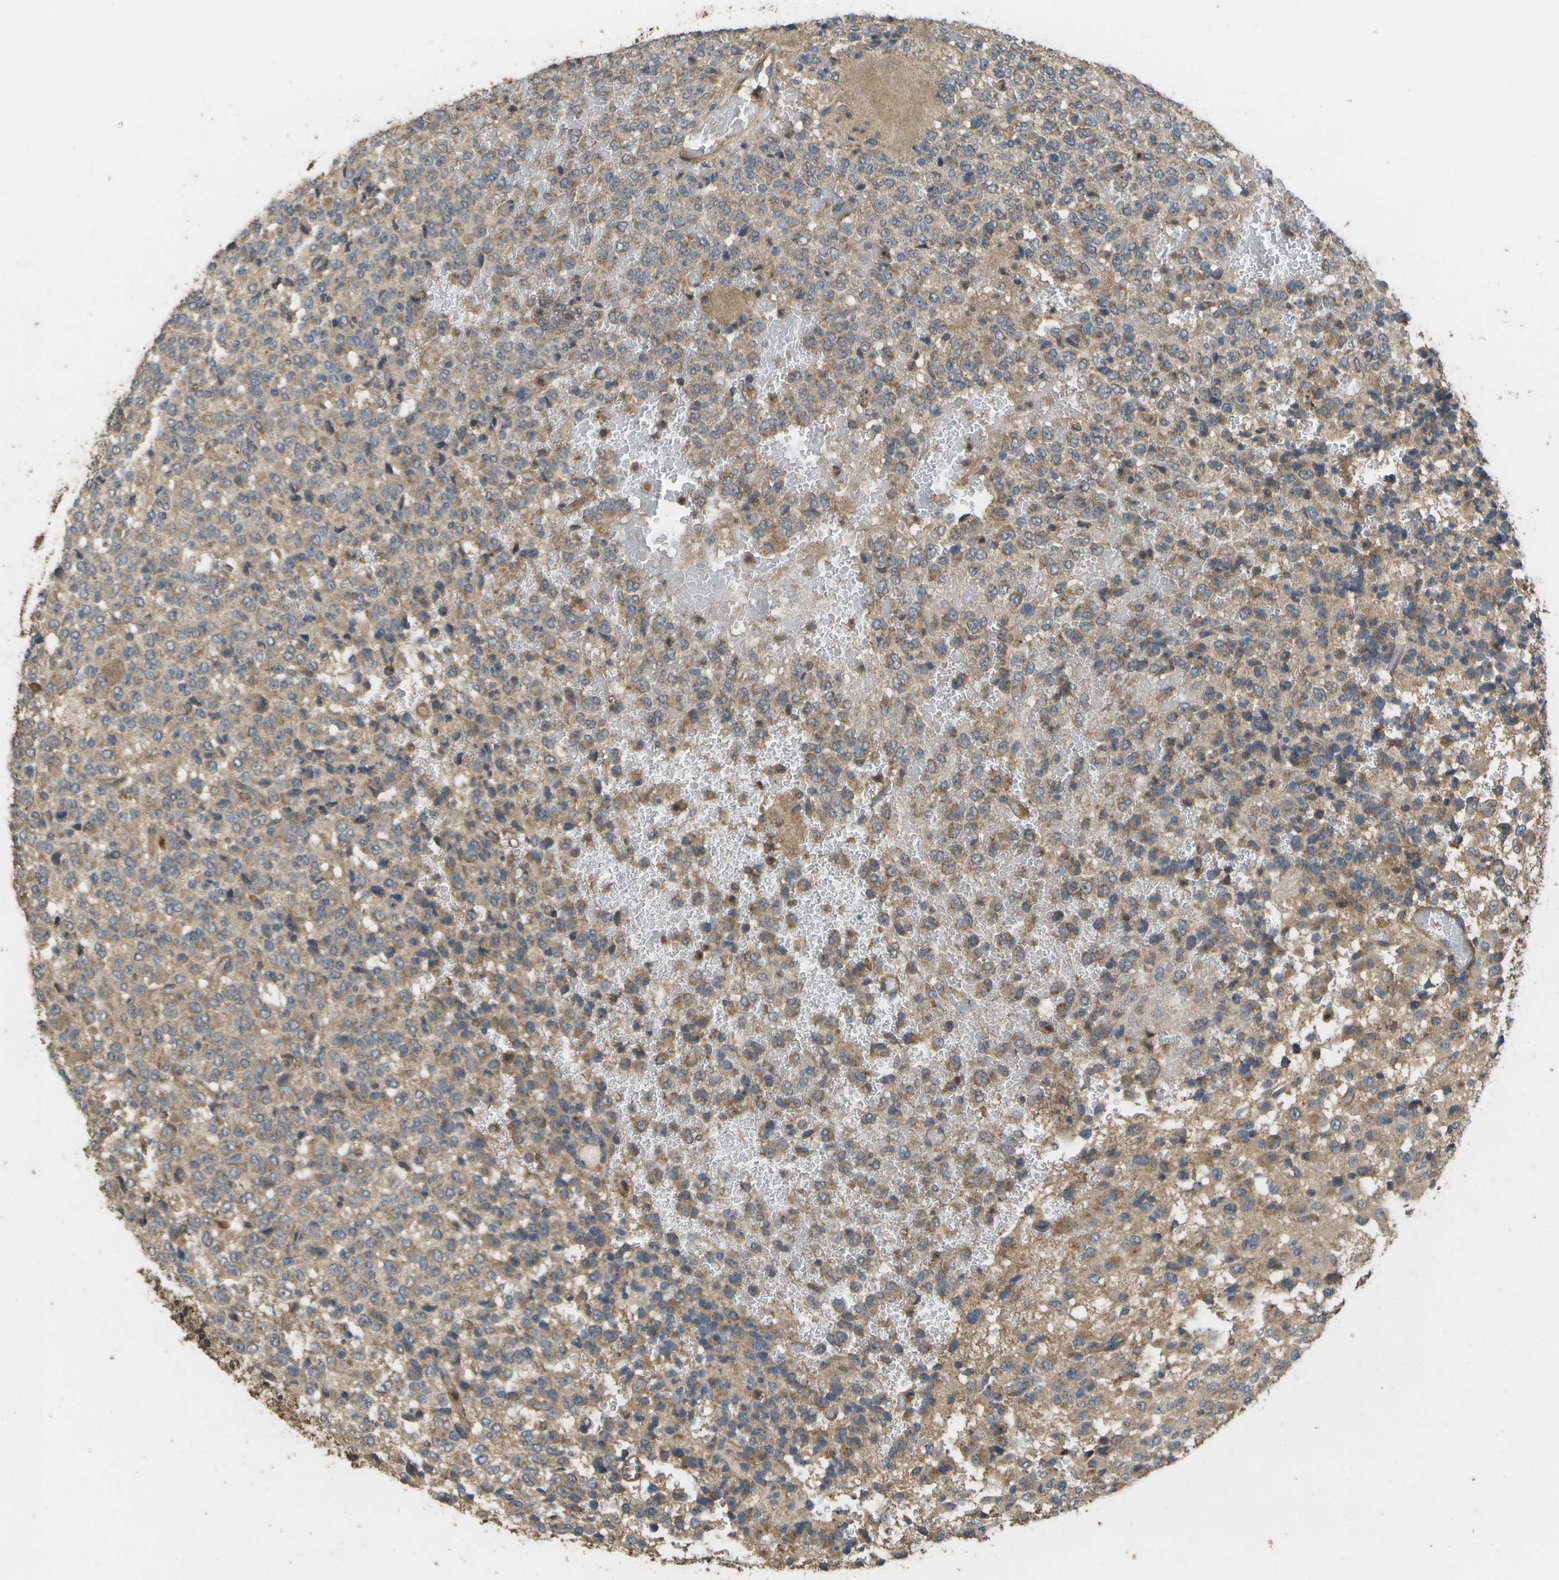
{"staining": {"intensity": "weak", "quantity": ">75%", "location": "cytoplasmic/membranous"}, "tissue": "glioma", "cell_type": "Tumor cells", "image_type": "cancer", "snomed": [{"axis": "morphology", "description": "Glioma, malignant, High grade"}, {"axis": "topography", "description": "pancreas cauda"}], "caption": "A brown stain labels weak cytoplasmic/membranous staining of a protein in human high-grade glioma (malignant) tumor cells. Nuclei are stained in blue.", "gene": "SACS", "patient": {"sex": "male", "age": 60}}